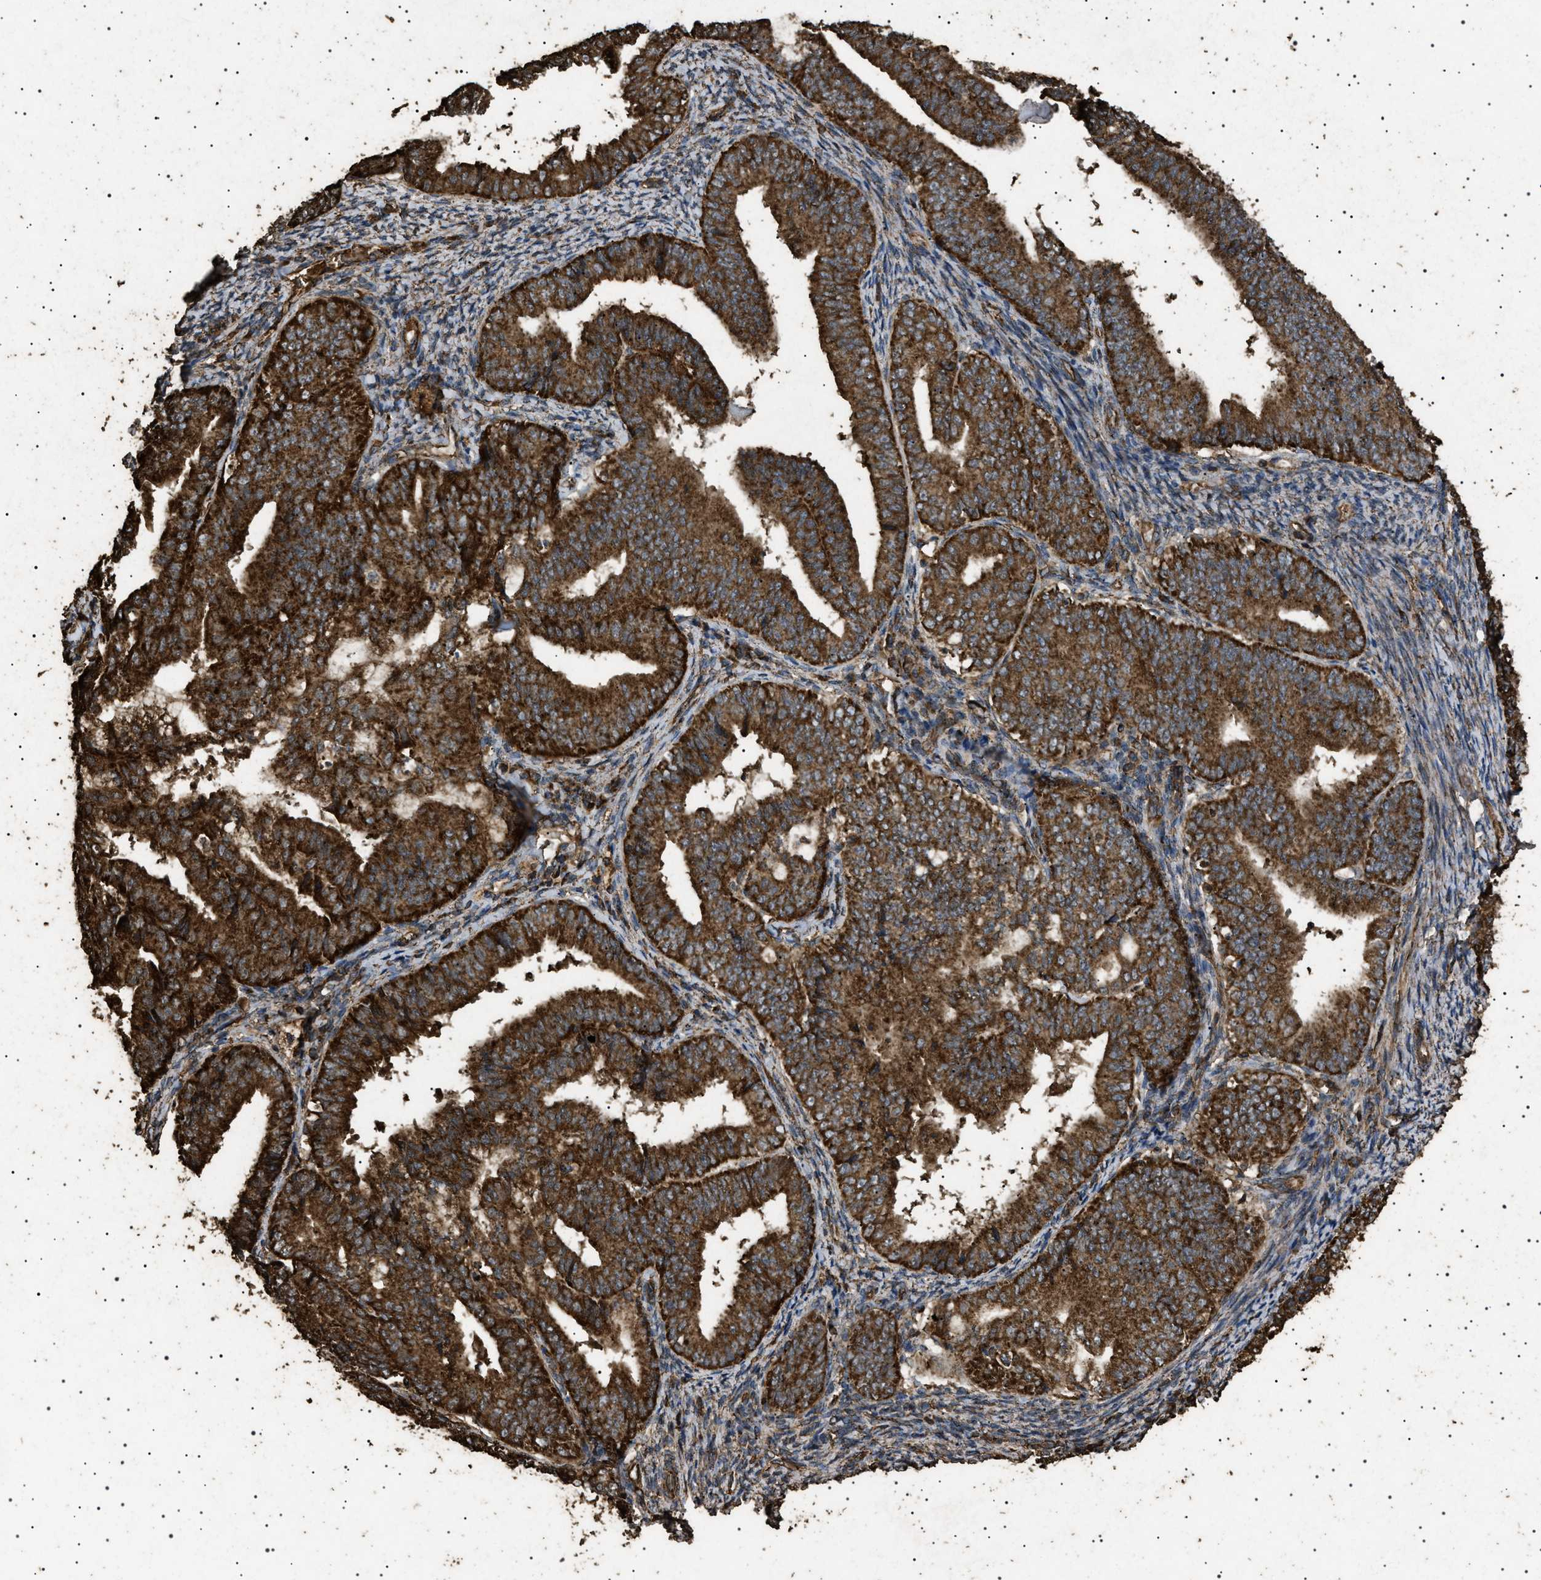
{"staining": {"intensity": "strong", "quantity": ">75%", "location": "cytoplasmic/membranous"}, "tissue": "endometrial cancer", "cell_type": "Tumor cells", "image_type": "cancer", "snomed": [{"axis": "morphology", "description": "Adenocarcinoma, NOS"}, {"axis": "topography", "description": "Endometrium"}], "caption": "Brown immunohistochemical staining in endometrial cancer (adenocarcinoma) displays strong cytoplasmic/membranous staining in approximately >75% of tumor cells.", "gene": "CYRIA", "patient": {"sex": "female", "age": 63}}